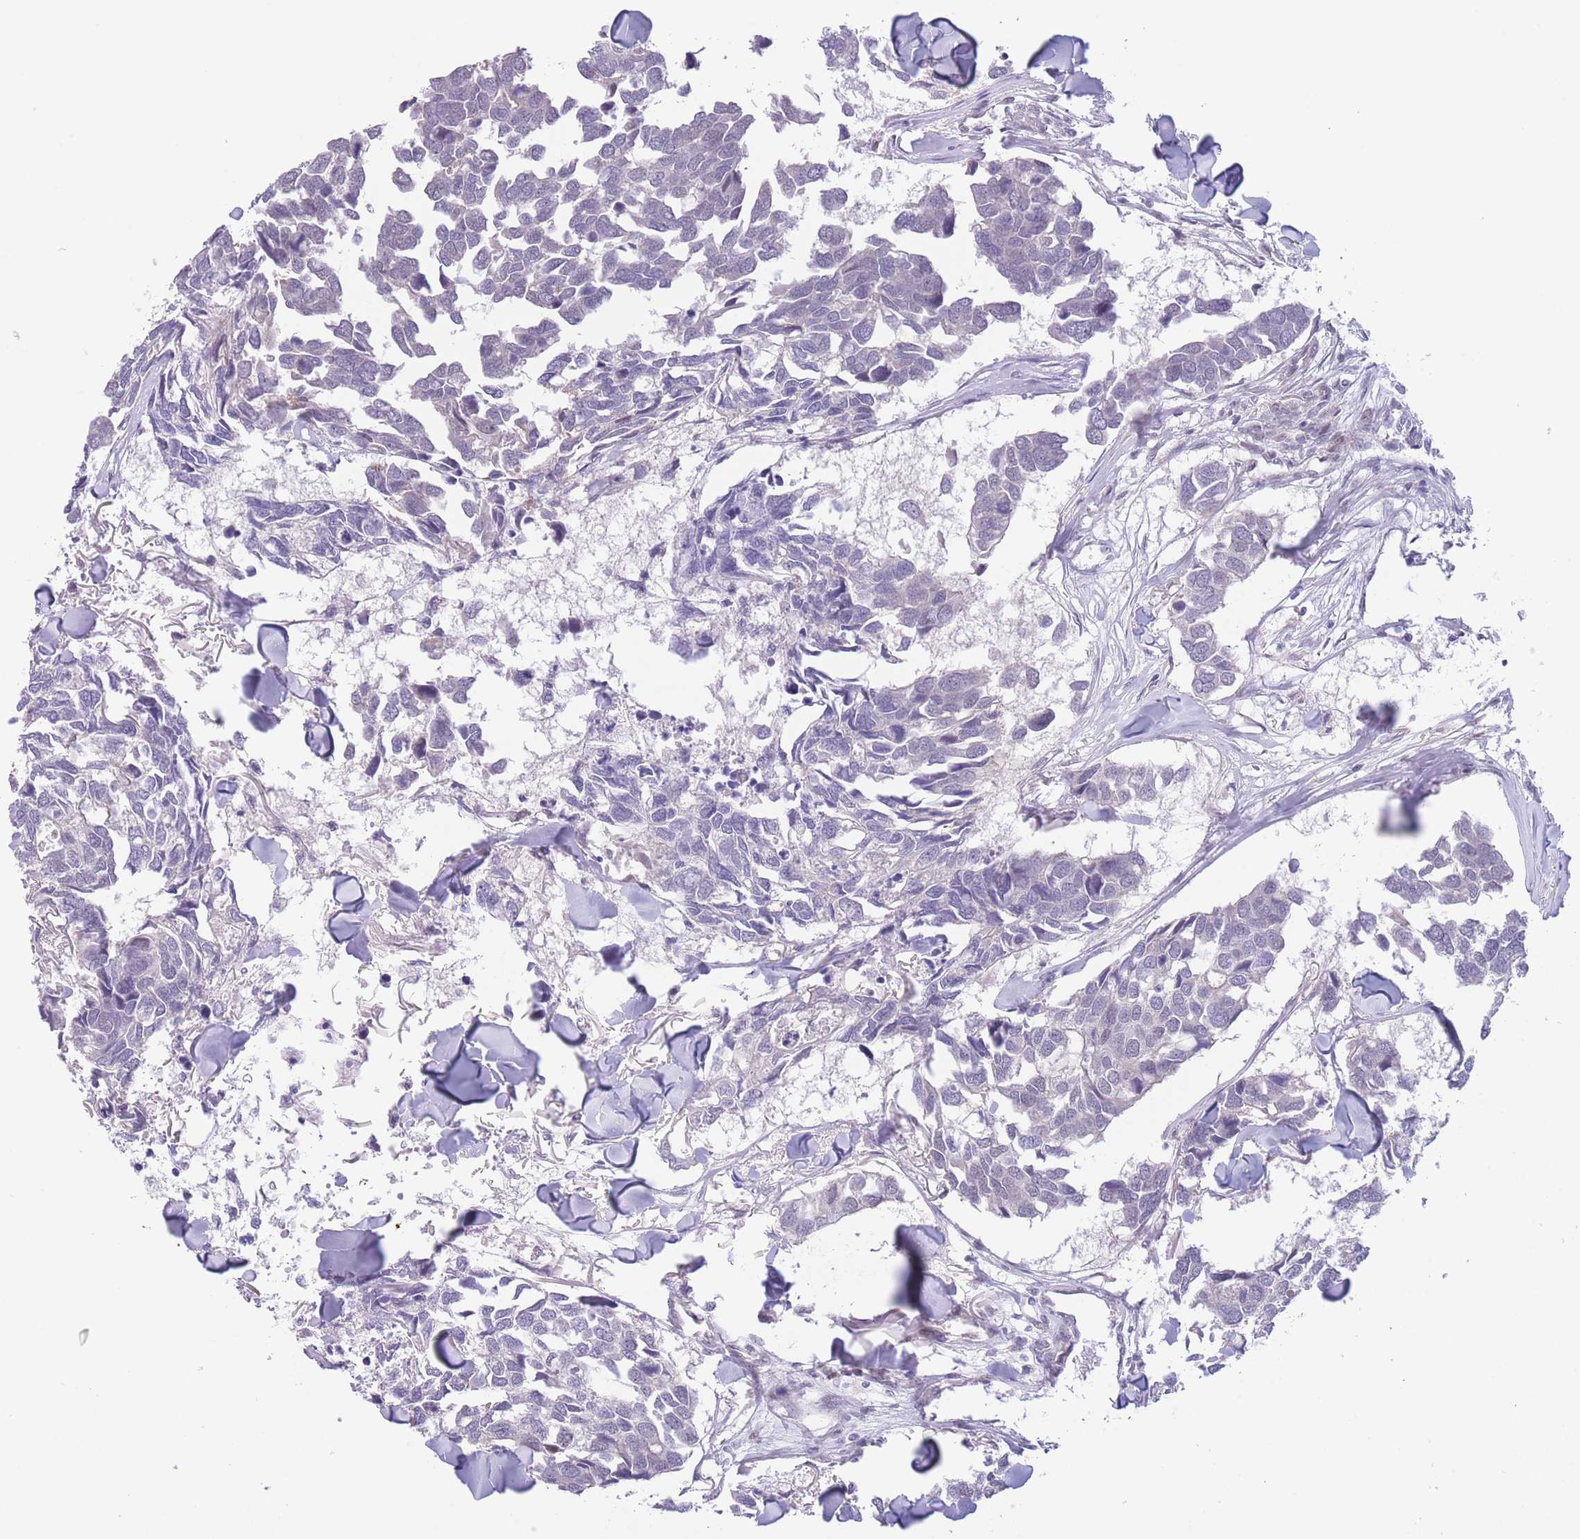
{"staining": {"intensity": "negative", "quantity": "none", "location": "none"}, "tissue": "breast cancer", "cell_type": "Tumor cells", "image_type": "cancer", "snomed": [{"axis": "morphology", "description": "Duct carcinoma"}, {"axis": "topography", "description": "Breast"}], "caption": "This histopathology image is of breast cancer stained with IHC to label a protein in brown with the nuclei are counter-stained blue. There is no positivity in tumor cells.", "gene": "C9orf152", "patient": {"sex": "female", "age": 83}}